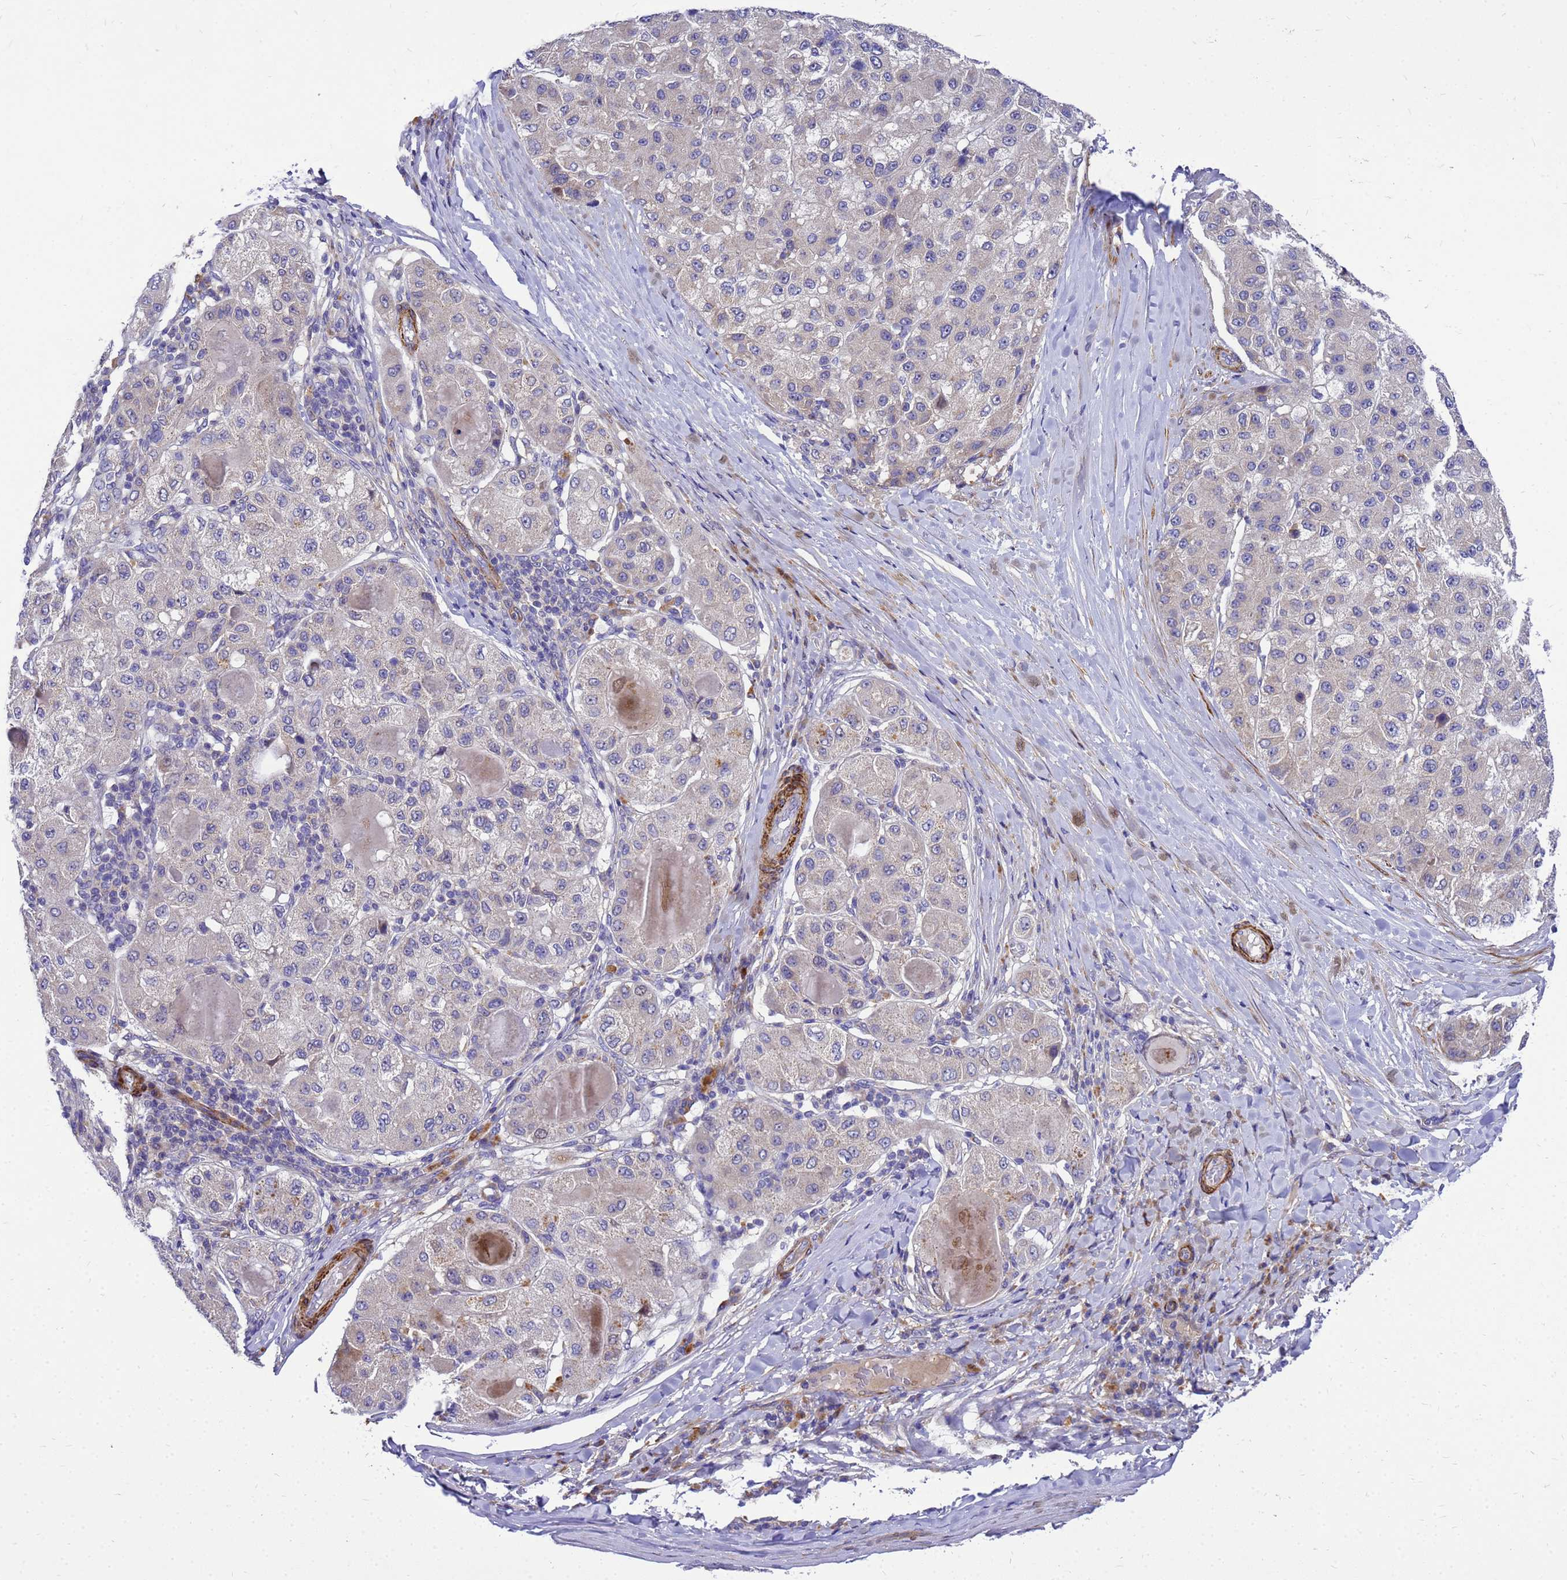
{"staining": {"intensity": "negative", "quantity": "none", "location": "none"}, "tissue": "liver cancer", "cell_type": "Tumor cells", "image_type": "cancer", "snomed": [{"axis": "morphology", "description": "Carcinoma, Hepatocellular, NOS"}, {"axis": "topography", "description": "Liver"}], "caption": "This is an IHC histopathology image of hepatocellular carcinoma (liver). There is no expression in tumor cells.", "gene": "POP7", "patient": {"sex": "male", "age": 80}}